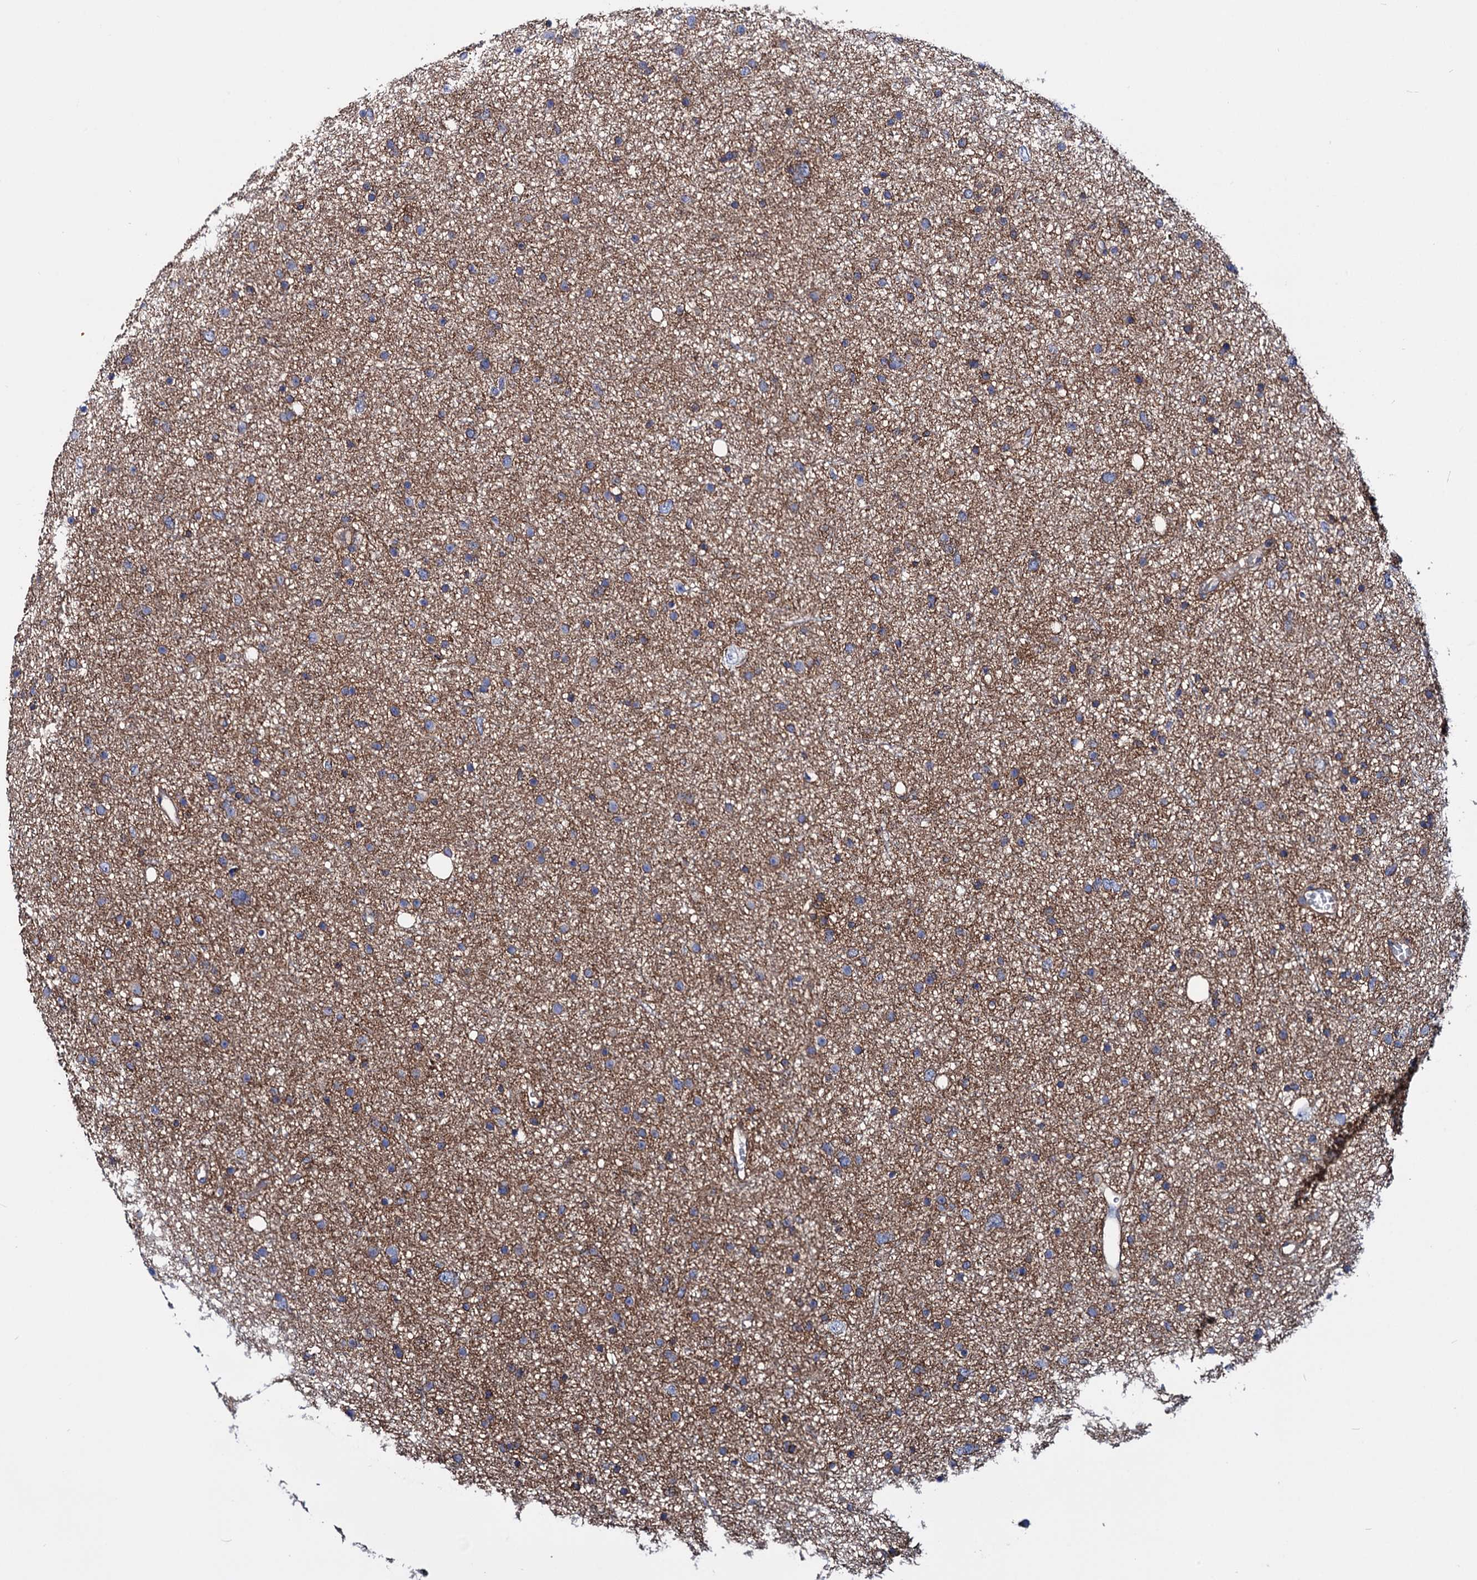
{"staining": {"intensity": "moderate", "quantity": ">75%", "location": "cytoplasmic/membranous"}, "tissue": "glioma", "cell_type": "Tumor cells", "image_type": "cancer", "snomed": [{"axis": "morphology", "description": "Glioma, malignant, Low grade"}, {"axis": "topography", "description": "Cerebral cortex"}], "caption": "Immunohistochemistry (DAB (3,3'-diaminobenzidine)) staining of malignant glioma (low-grade) shows moderate cytoplasmic/membranous protein positivity in about >75% of tumor cells.", "gene": "DEF6", "patient": {"sex": "female", "age": 39}}